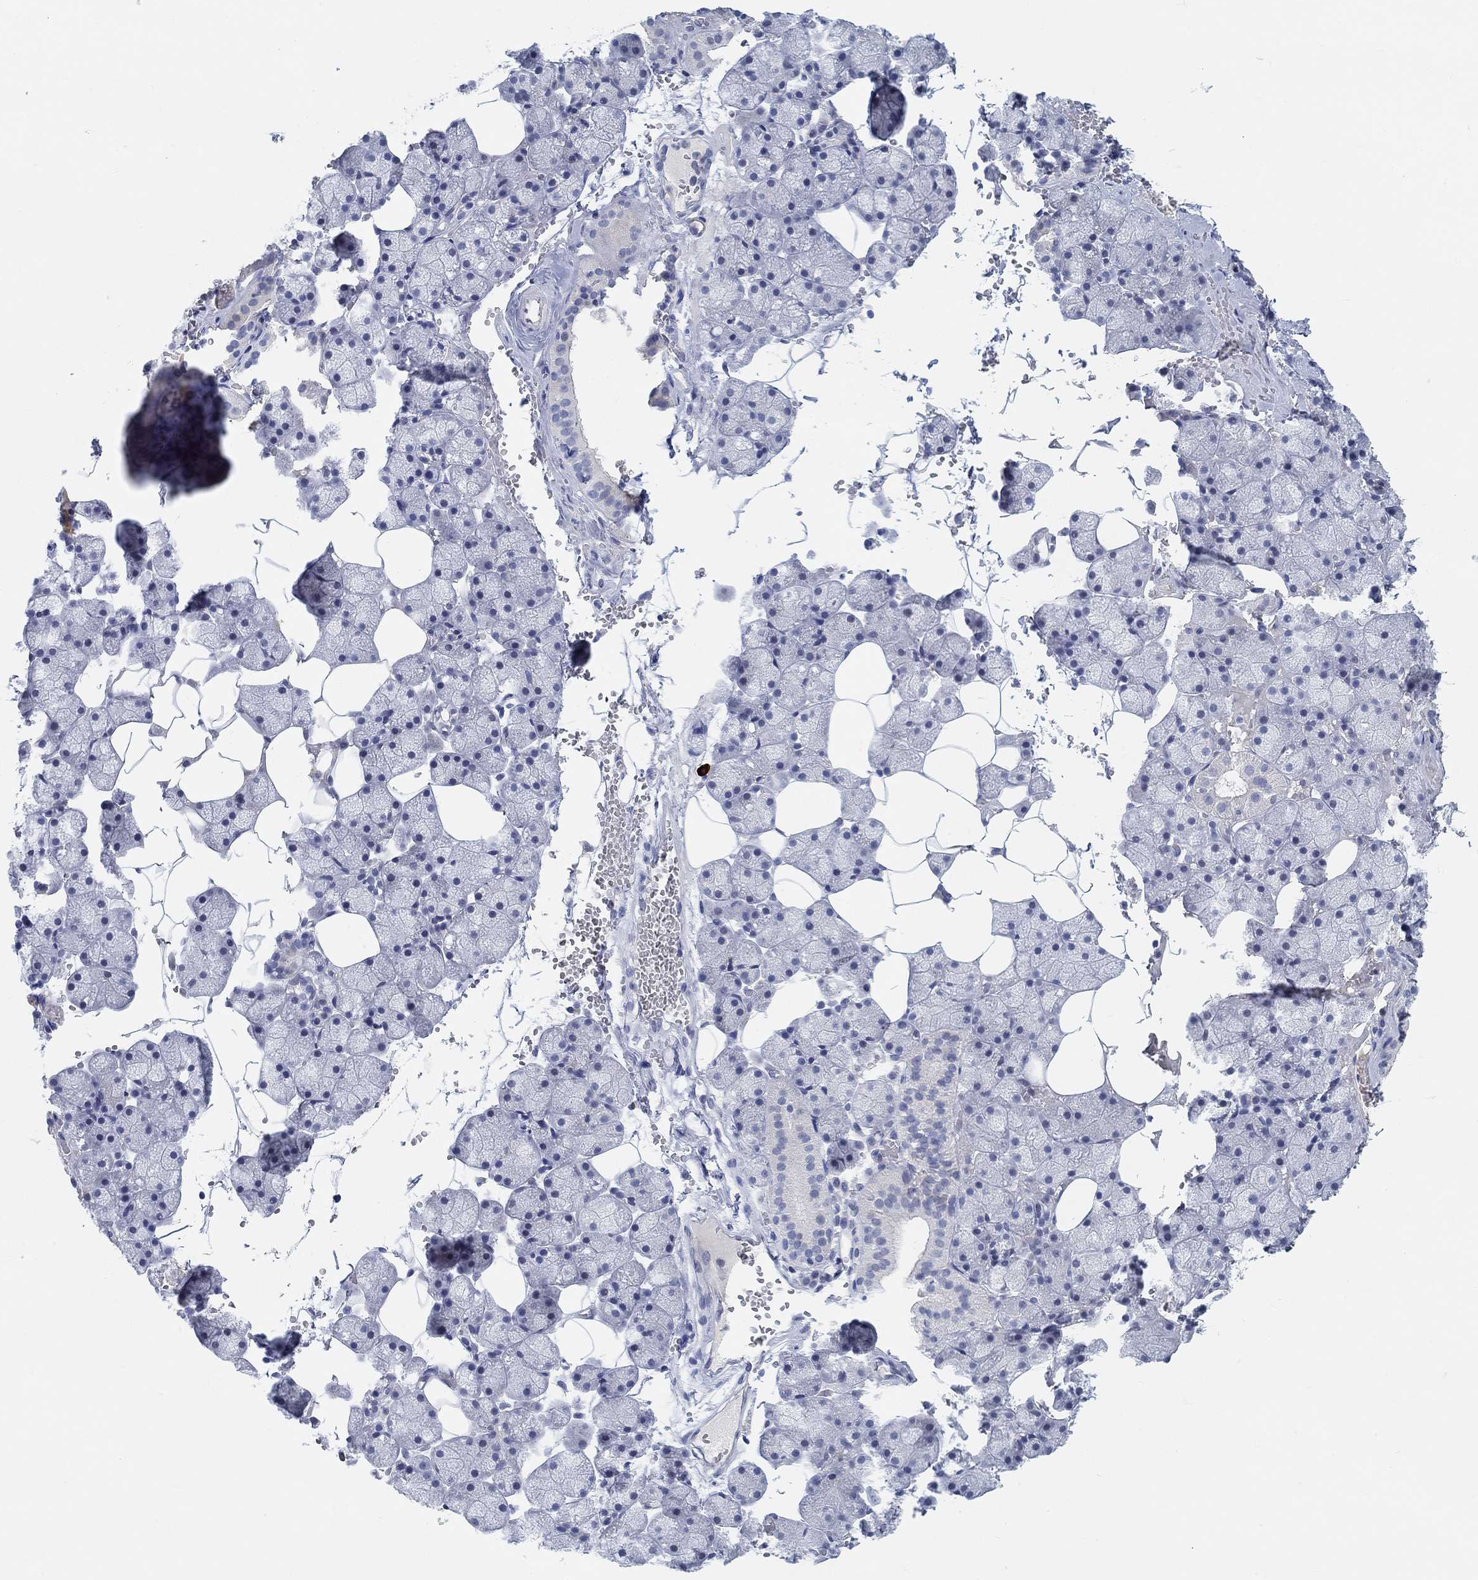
{"staining": {"intensity": "weak", "quantity": "<25%", "location": "cytoplasmic/membranous"}, "tissue": "salivary gland", "cell_type": "Glandular cells", "image_type": "normal", "snomed": [{"axis": "morphology", "description": "Normal tissue, NOS"}, {"axis": "topography", "description": "Salivary gland"}], "caption": "An image of human salivary gland is negative for staining in glandular cells.", "gene": "SNTG2", "patient": {"sex": "male", "age": 38}}